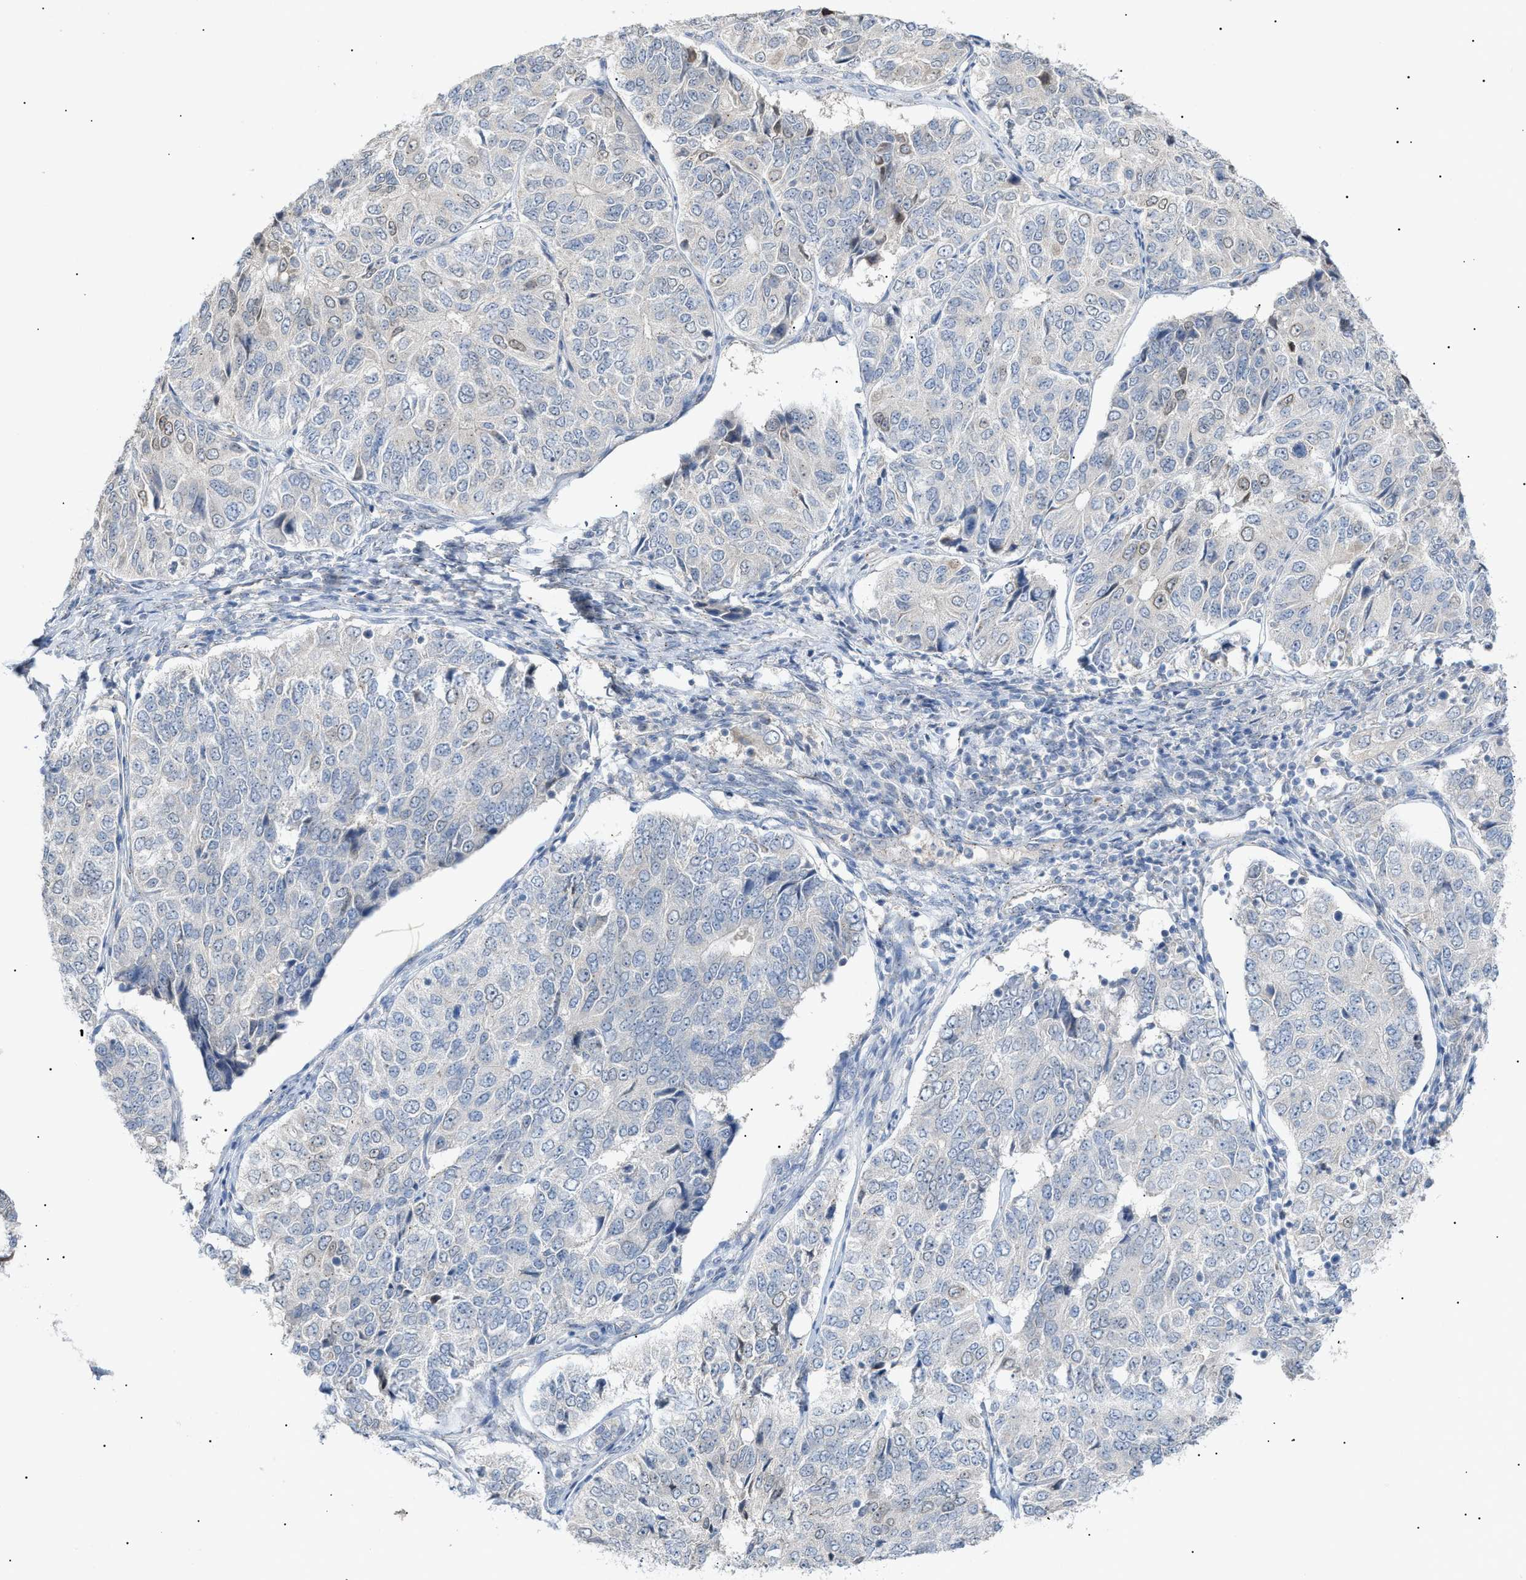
{"staining": {"intensity": "weak", "quantity": "<25%", "location": "cytoplasmic/membranous,nuclear"}, "tissue": "ovarian cancer", "cell_type": "Tumor cells", "image_type": "cancer", "snomed": [{"axis": "morphology", "description": "Carcinoma, endometroid"}, {"axis": "topography", "description": "Ovary"}], "caption": "This is an immunohistochemistry image of human ovarian cancer. There is no staining in tumor cells.", "gene": "SLC25A31", "patient": {"sex": "female", "age": 51}}